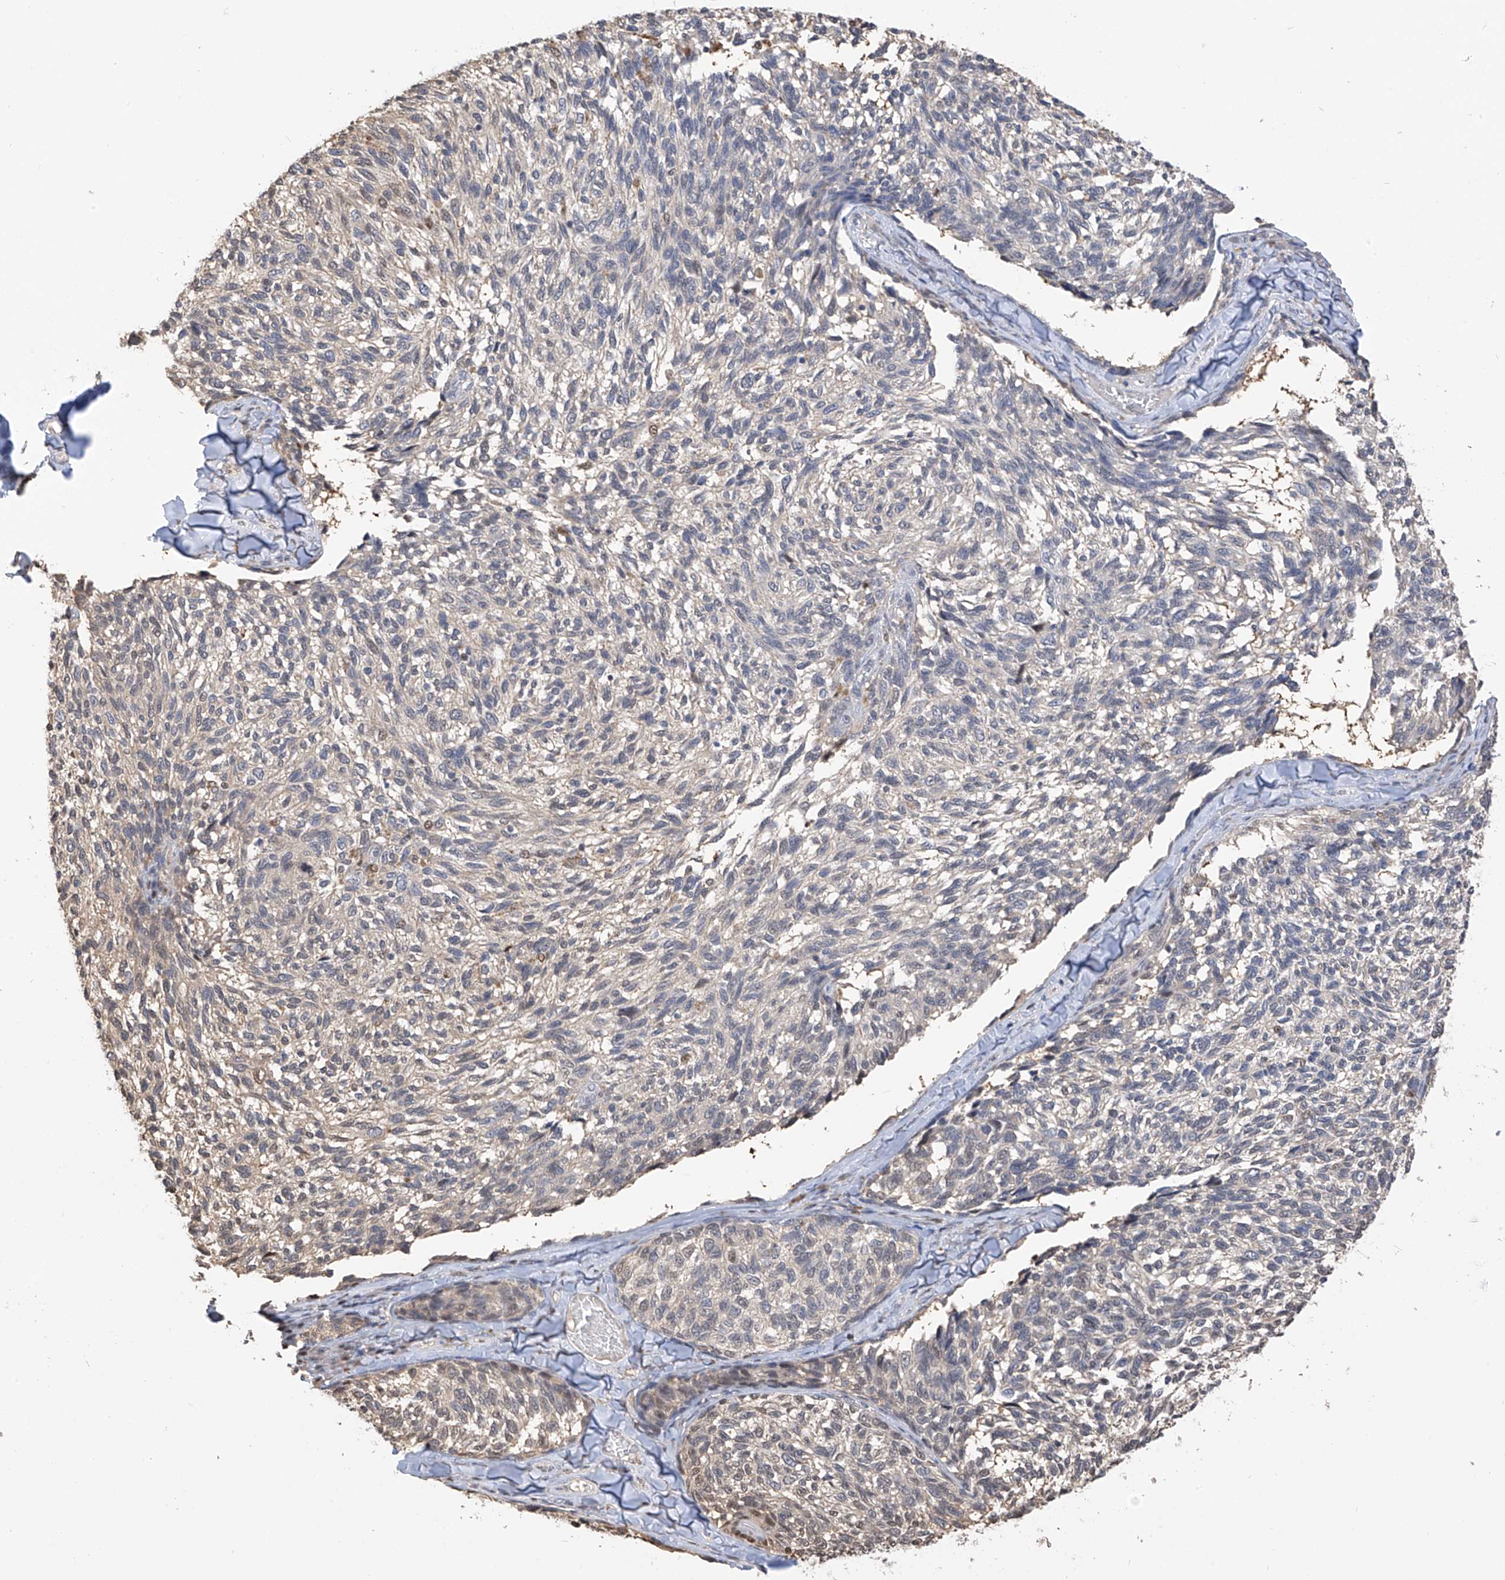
{"staining": {"intensity": "negative", "quantity": "none", "location": "none"}, "tissue": "melanoma", "cell_type": "Tumor cells", "image_type": "cancer", "snomed": [{"axis": "morphology", "description": "Malignant melanoma, NOS"}, {"axis": "topography", "description": "Skin"}], "caption": "There is no significant expression in tumor cells of melanoma.", "gene": "PMM1", "patient": {"sex": "female", "age": 73}}